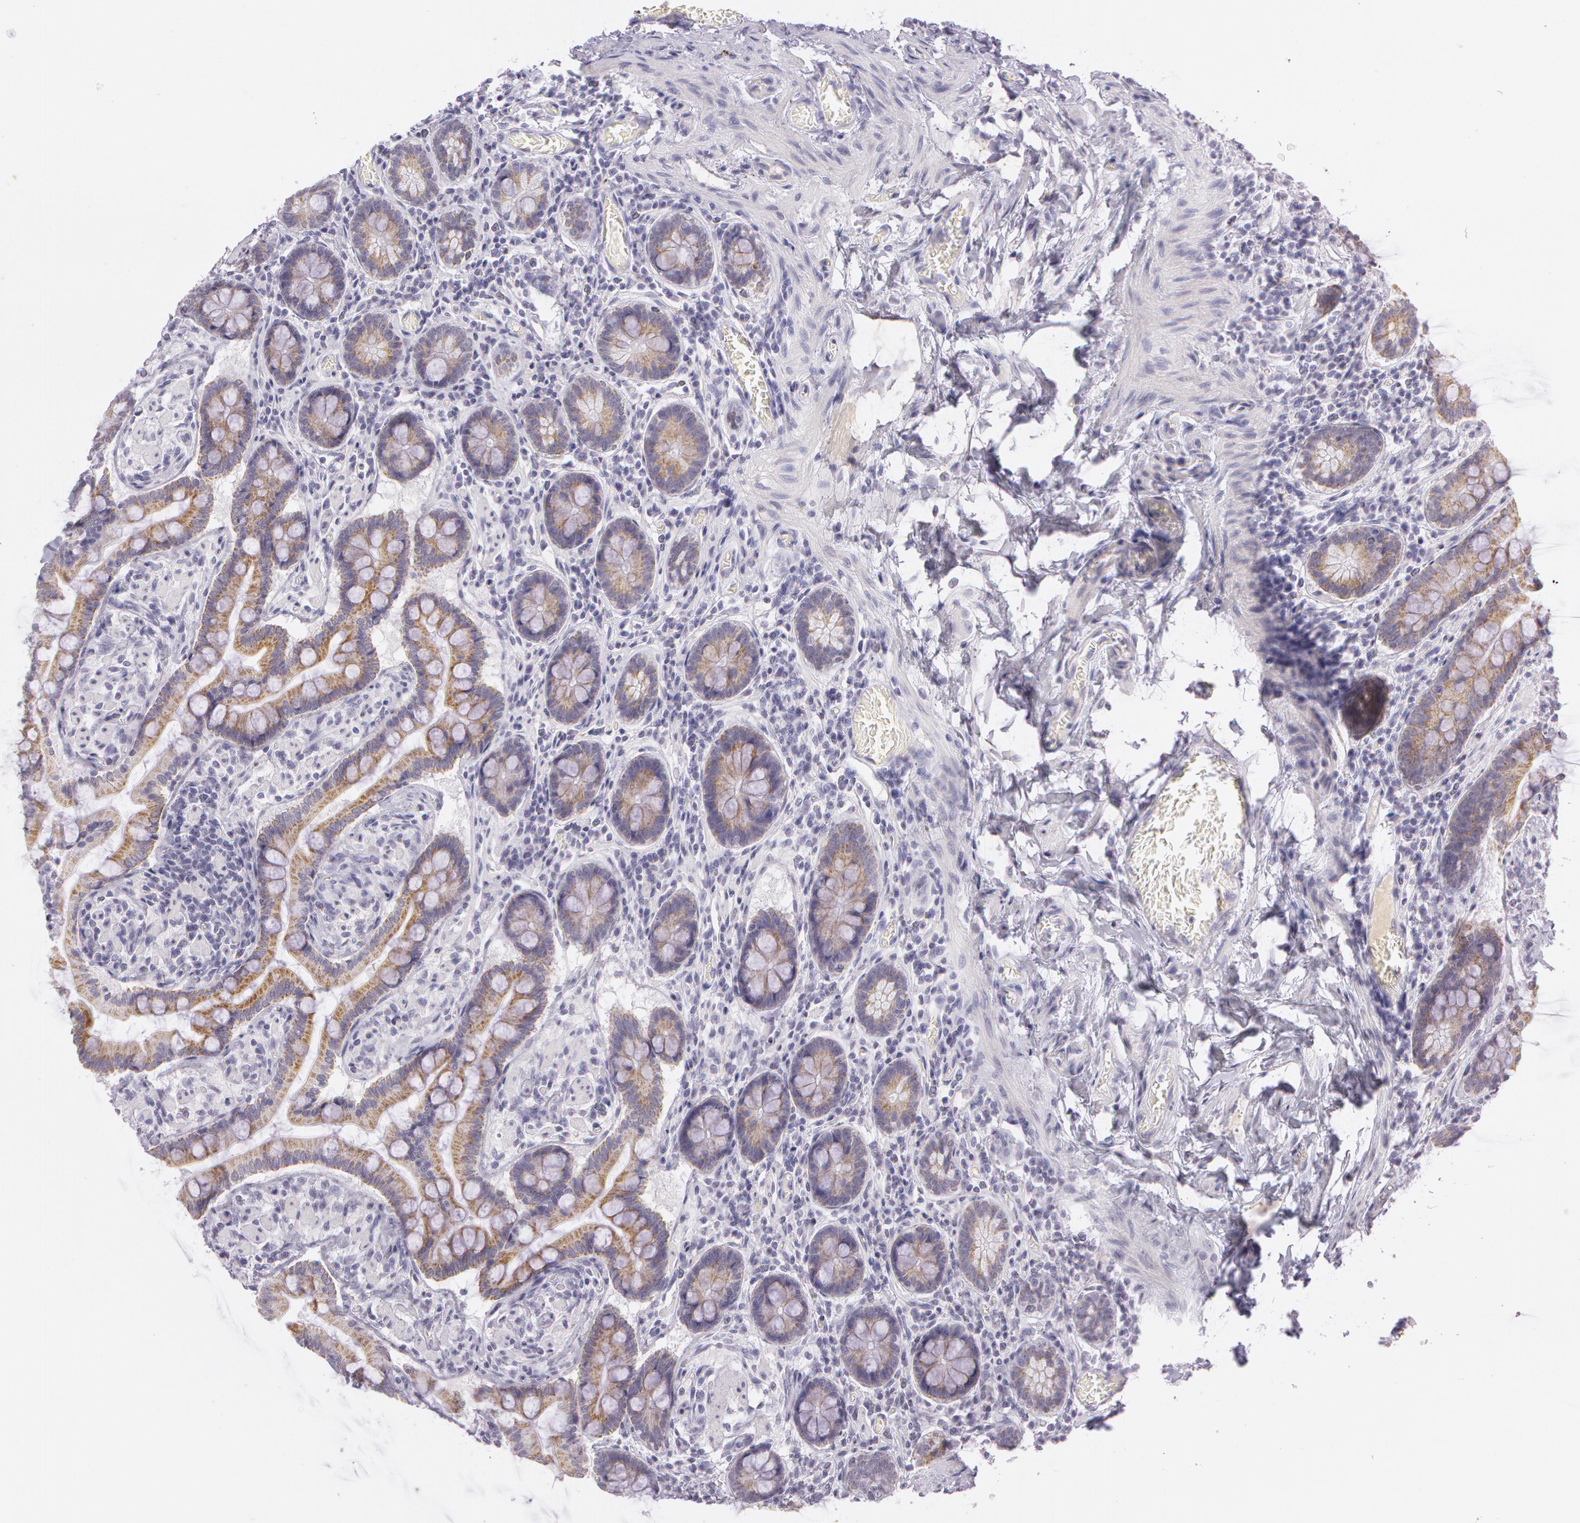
{"staining": {"intensity": "weak", "quantity": ">75%", "location": "cytoplasmic/membranous"}, "tissue": "small intestine", "cell_type": "Glandular cells", "image_type": "normal", "snomed": [{"axis": "morphology", "description": "Normal tissue, NOS"}, {"axis": "topography", "description": "Small intestine"}], "caption": "IHC histopathology image of benign human small intestine stained for a protein (brown), which reveals low levels of weak cytoplasmic/membranous staining in approximately >75% of glandular cells.", "gene": "OTC", "patient": {"sex": "male", "age": 41}}